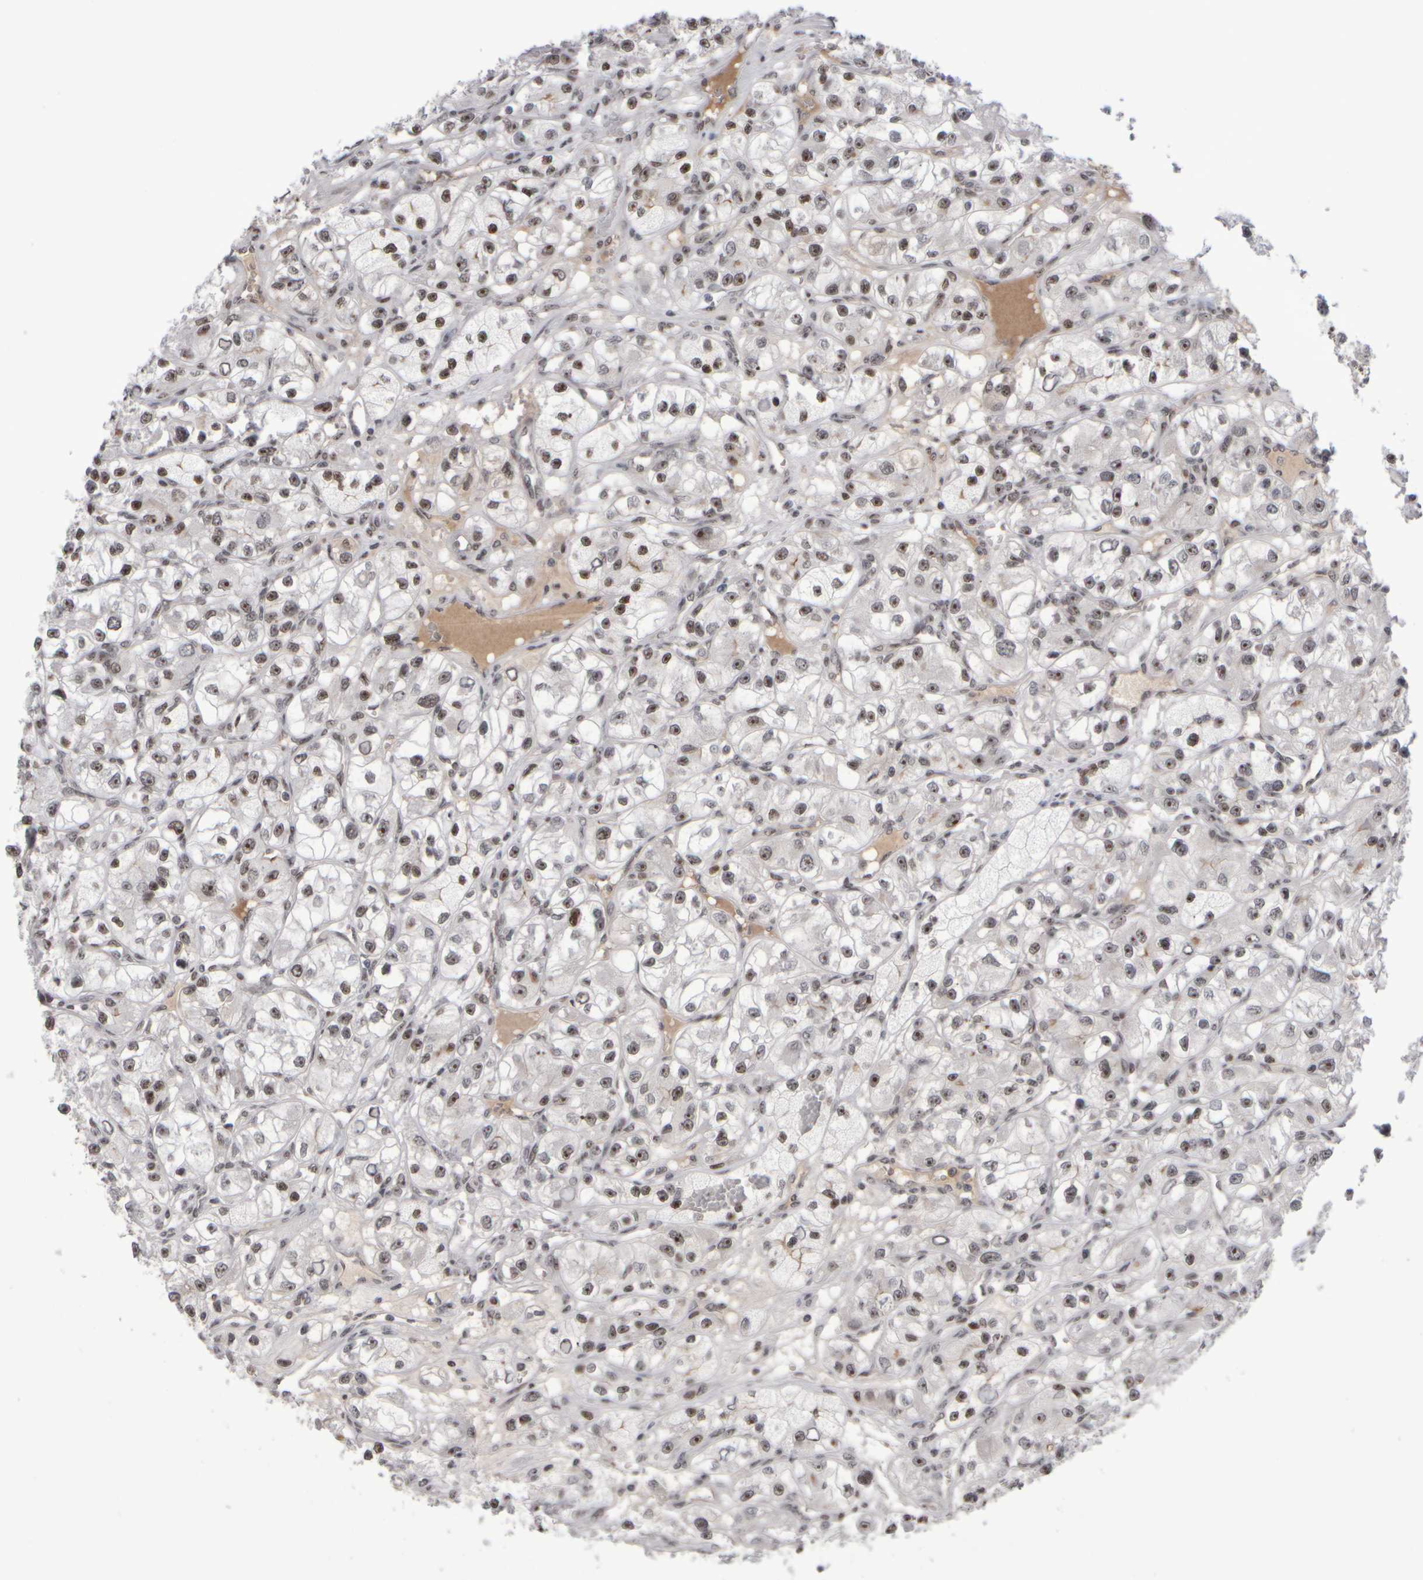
{"staining": {"intensity": "moderate", "quantity": ">75%", "location": "nuclear"}, "tissue": "renal cancer", "cell_type": "Tumor cells", "image_type": "cancer", "snomed": [{"axis": "morphology", "description": "Adenocarcinoma, NOS"}, {"axis": "topography", "description": "Kidney"}], "caption": "Moderate nuclear positivity is identified in about >75% of tumor cells in renal cancer (adenocarcinoma).", "gene": "SURF6", "patient": {"sex": "female", "age": 57}}